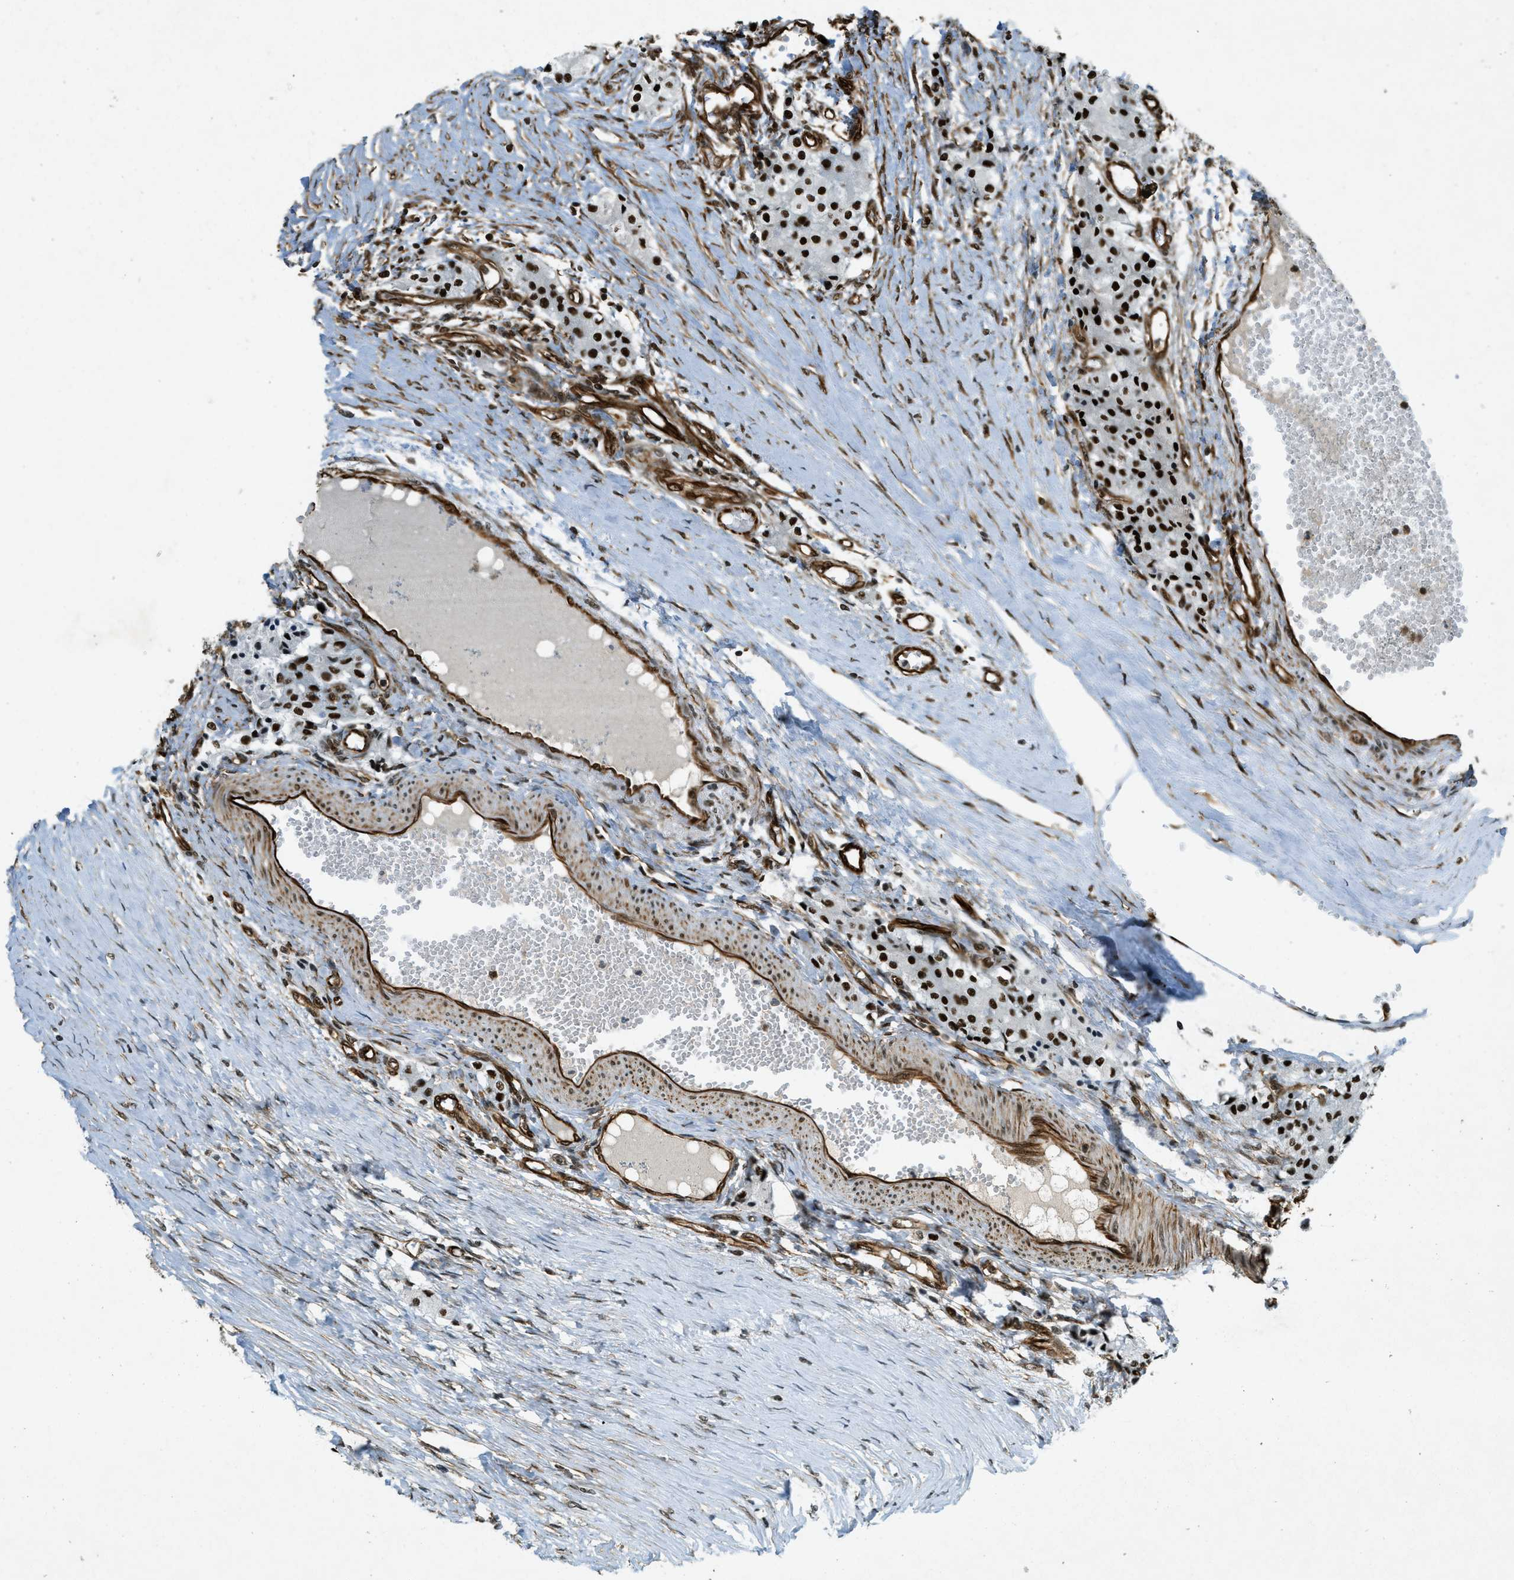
{"staining": {"intensity": "strong", "quantity": ">75%", "location": "nuclear"}, "tissue": "carcinoid", "cell_type": "Tumor cells", "image_type": "cancer", "snomed": [{"axis": "morphology", "description": "Carcinoid, malignant, NOS"}, {"axis": "topography", "description": "Colon"}], "caption": "IHC of carcinoid (malignant) shows high levels of strong nuclear staining in approximately >75% of tumor cells.", "gene": "ZFR", "patient": {"sex": "female", "age": 52}}